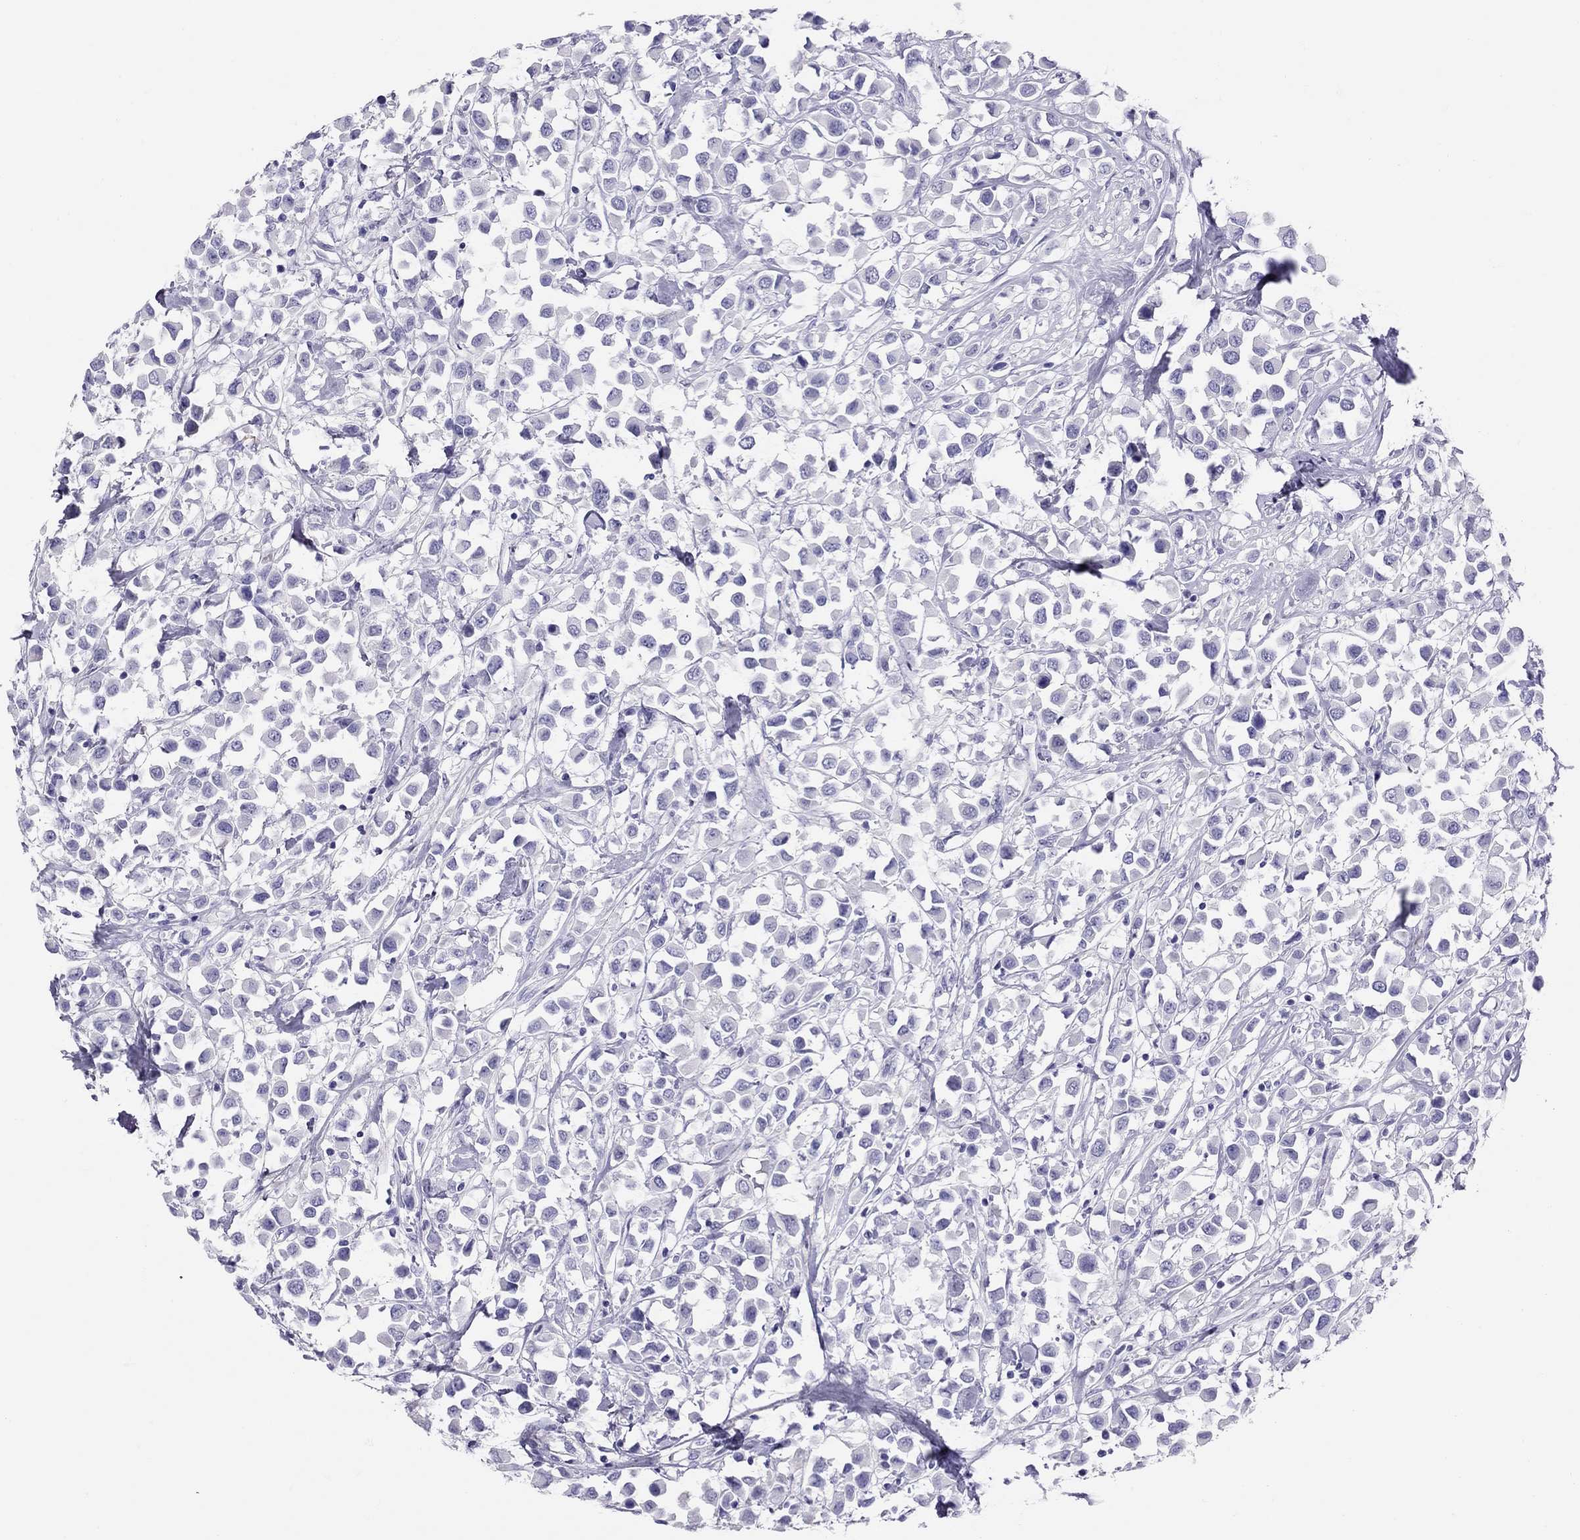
{"staining": {"intensity": "negative", "quantity": "none", "location": "none"}, "tissue": "breast cancer", "cell_type": "Tumor cells", "image_type": "cancer", "snomed": [{"axis": "morphology", "description": "Duct carcinoma"}, {"axis": "topography", "description": "Breast"}], "caption": "This is an immunohistochemistry micrograph of human invasive ductal carcinoma (breast). There is no positivity in tumor cells.", "gene": "PSMB11", "patient": {"sex": "female", "age": 61}}